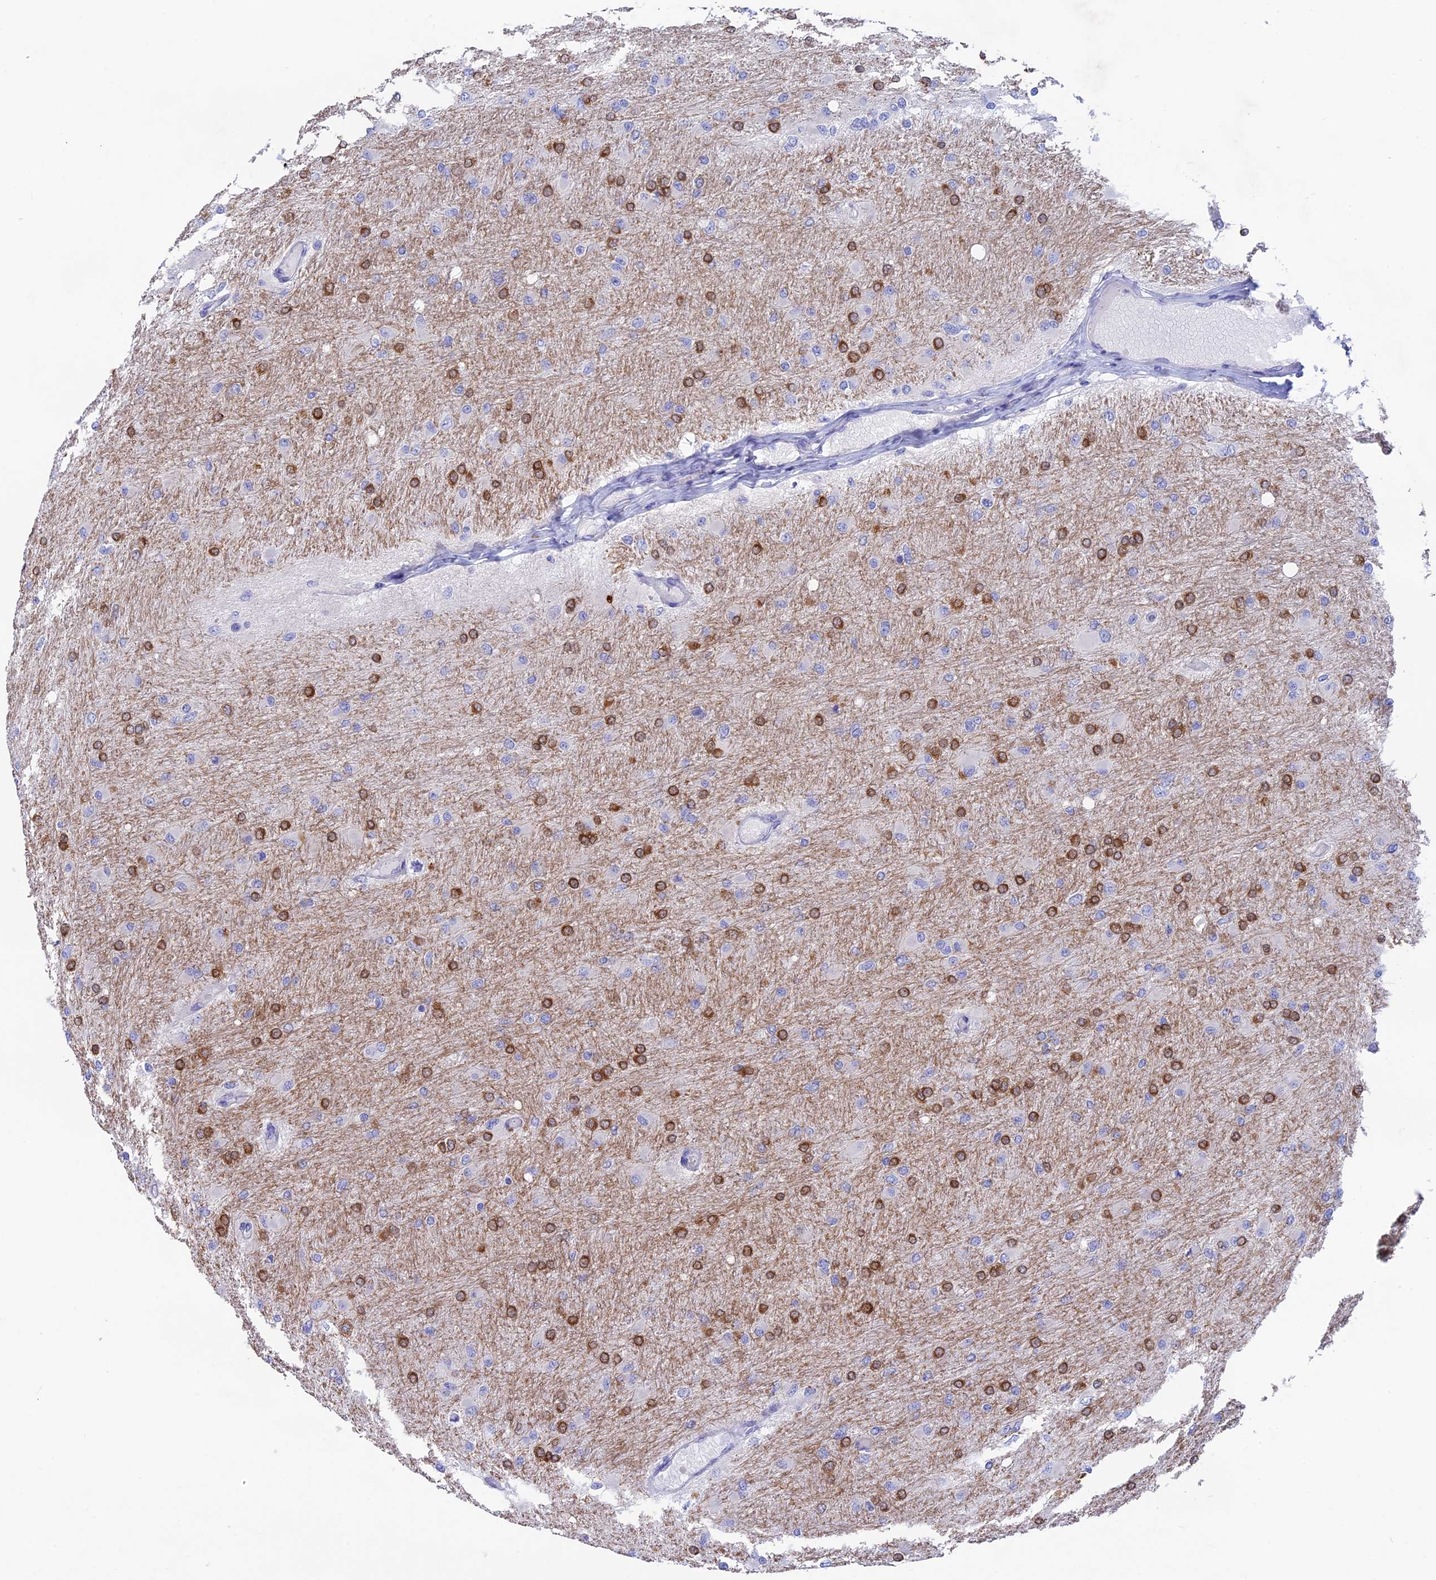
{"staining": {"intensity": "strong", "quantity": "<25%", "location": "cytoplasmic/membranous"}, "tissue": "glioma", "cell_type": "Tumor cells", "image_type": "cancer", "snomed": [{"axis": "morphology", "description": "Glioma, malignant, High grade"}, {"axis": "topography", "description": "Cerebral cortex"}], "caption": "High-power microscopy captured an immunohistochemistry image of glioma, revealing strong cytoplasmic/membranous expression in approximately <25% of tumor cells.", "gene": "BTBD19", "patient": {"sex": "female", "age": 36}}